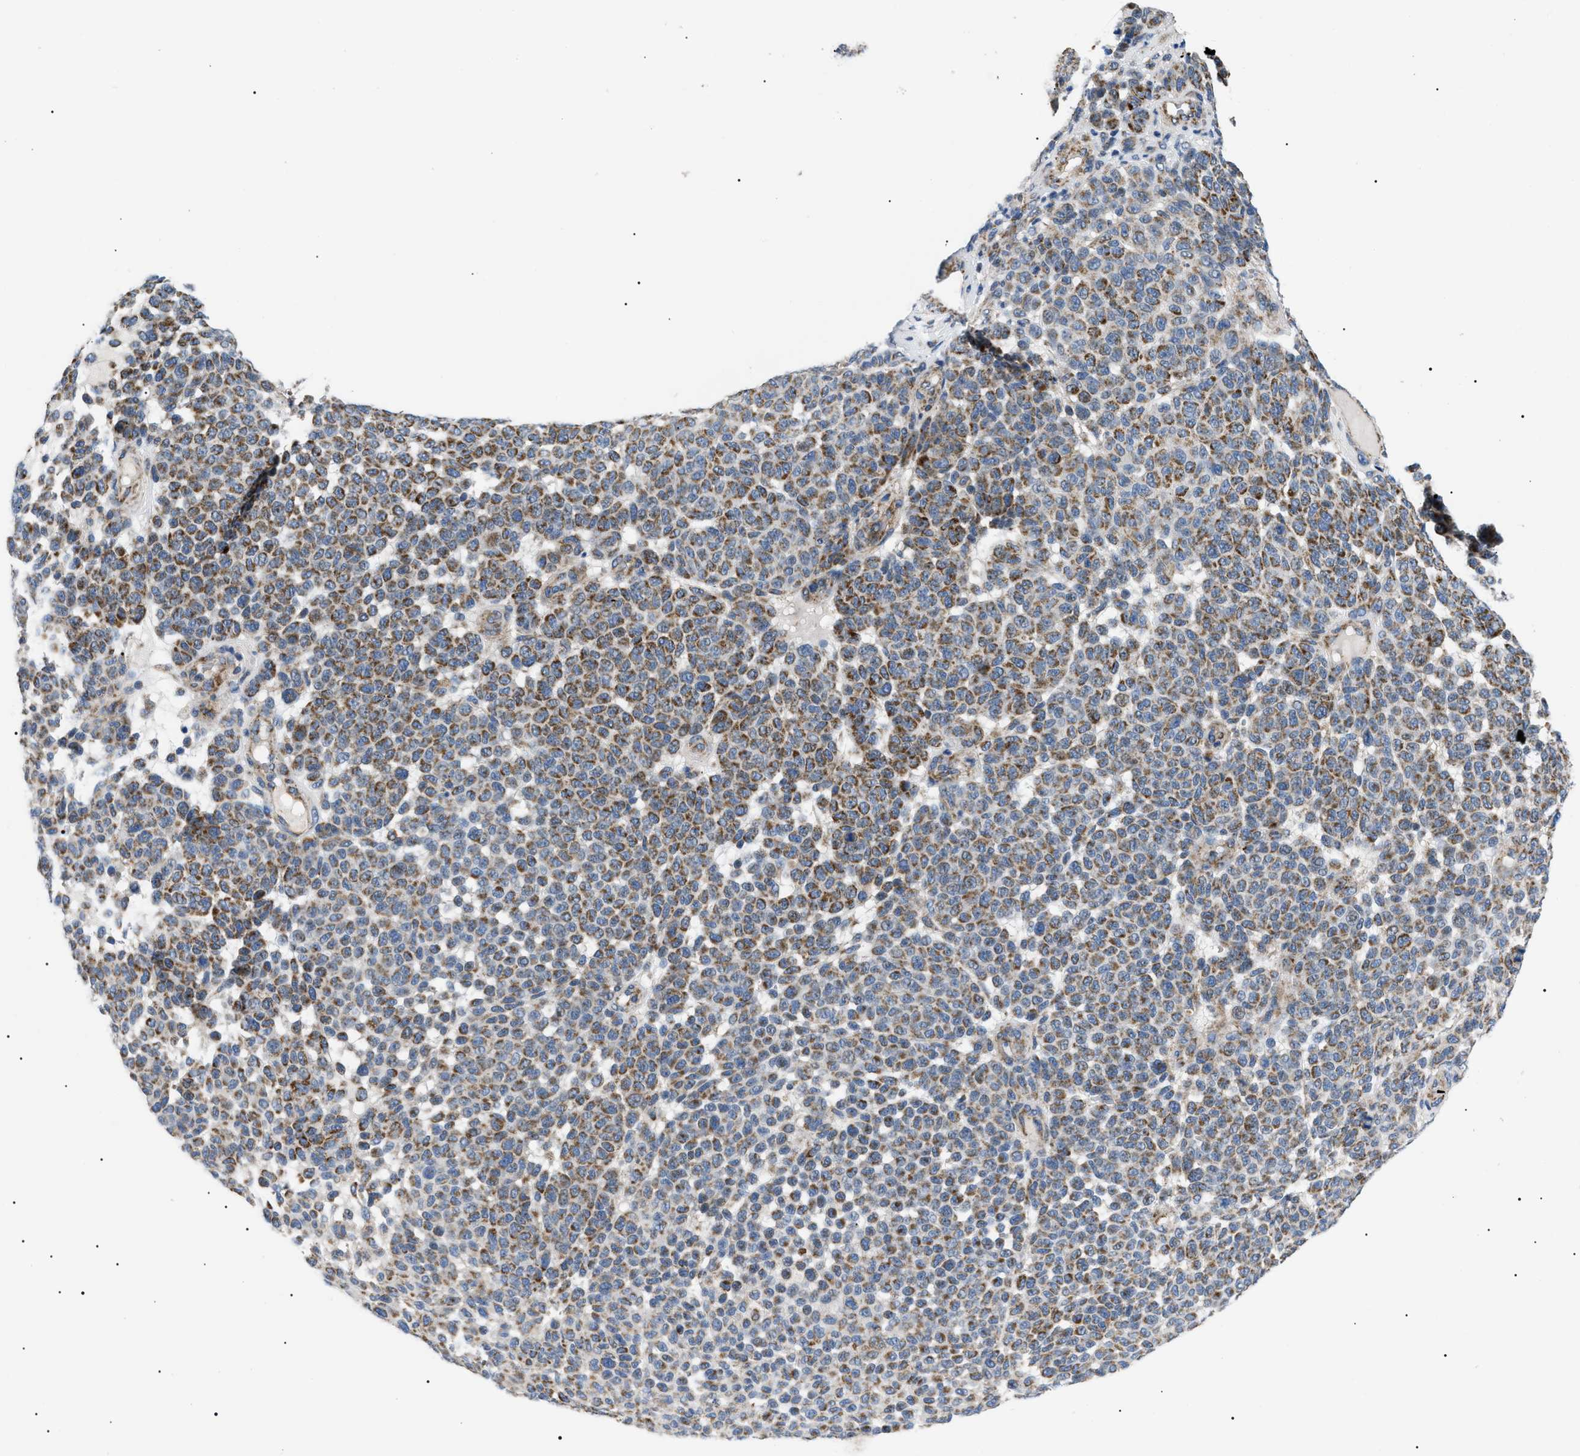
{"staining": {"intensity": "moderate", "quantity": ">75%", "location": "cytoplasmic/membranous"}, "tissue": "melanoma", "cell_type": "Tumor cells", "image_type": "cancer", "snomed": [{"axis": "morphology", "description": "Malignant melanoma, NOS"}, {"axis": "topography", "description": "Skin"}], "caption": "DAB immunohistochemical staining of malignant melanoma demonstrates moderate cytoplasmic/membranous protein positivity in approximately >75% of tumor cells.", "gene": "TOMM6", "patient": {"sex": "male", "age": 59}}